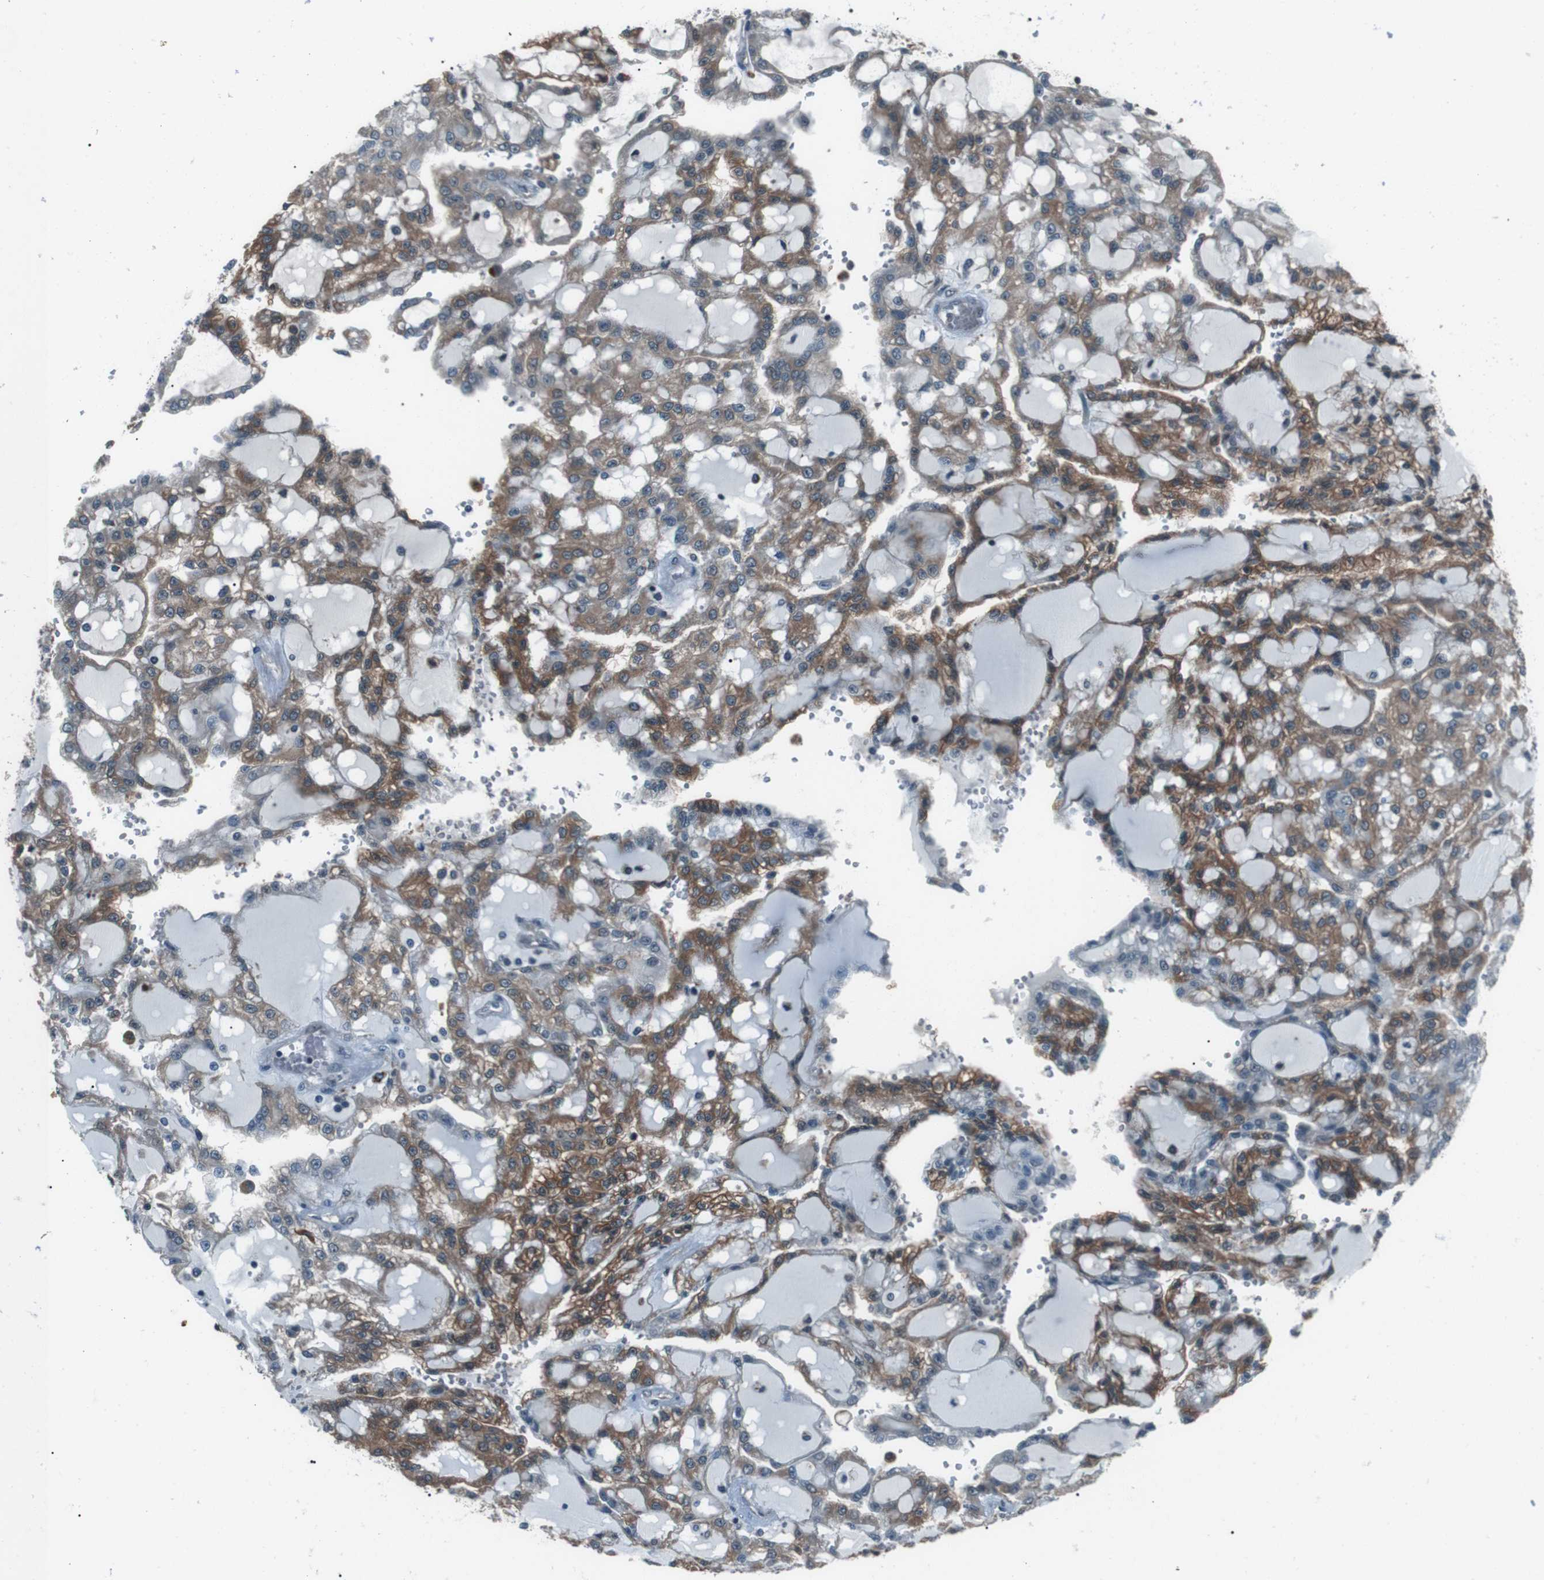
{"staining": {"intensity": "moderate", "quantity": "25%-75%", "location": "cytoplasmic/membranous"}, "tissue": "renal cancer", "cell_type": "Tumor cells", "image_type": "cancer", "snomed": [{"axis": "morphology", "description": "Adenocarcinoma, NOS"}, {"axis": "topography", "description": "Kidney"}], "caption": "Immunohistochemical staining of renal adenocarcinoma displays medium levels of moderate cytoplasmic/membranous expression in approximately 25%-75% of tumor cells.", "gene": "LRIG2", "patient": {"sex": "male", "age": 63}}